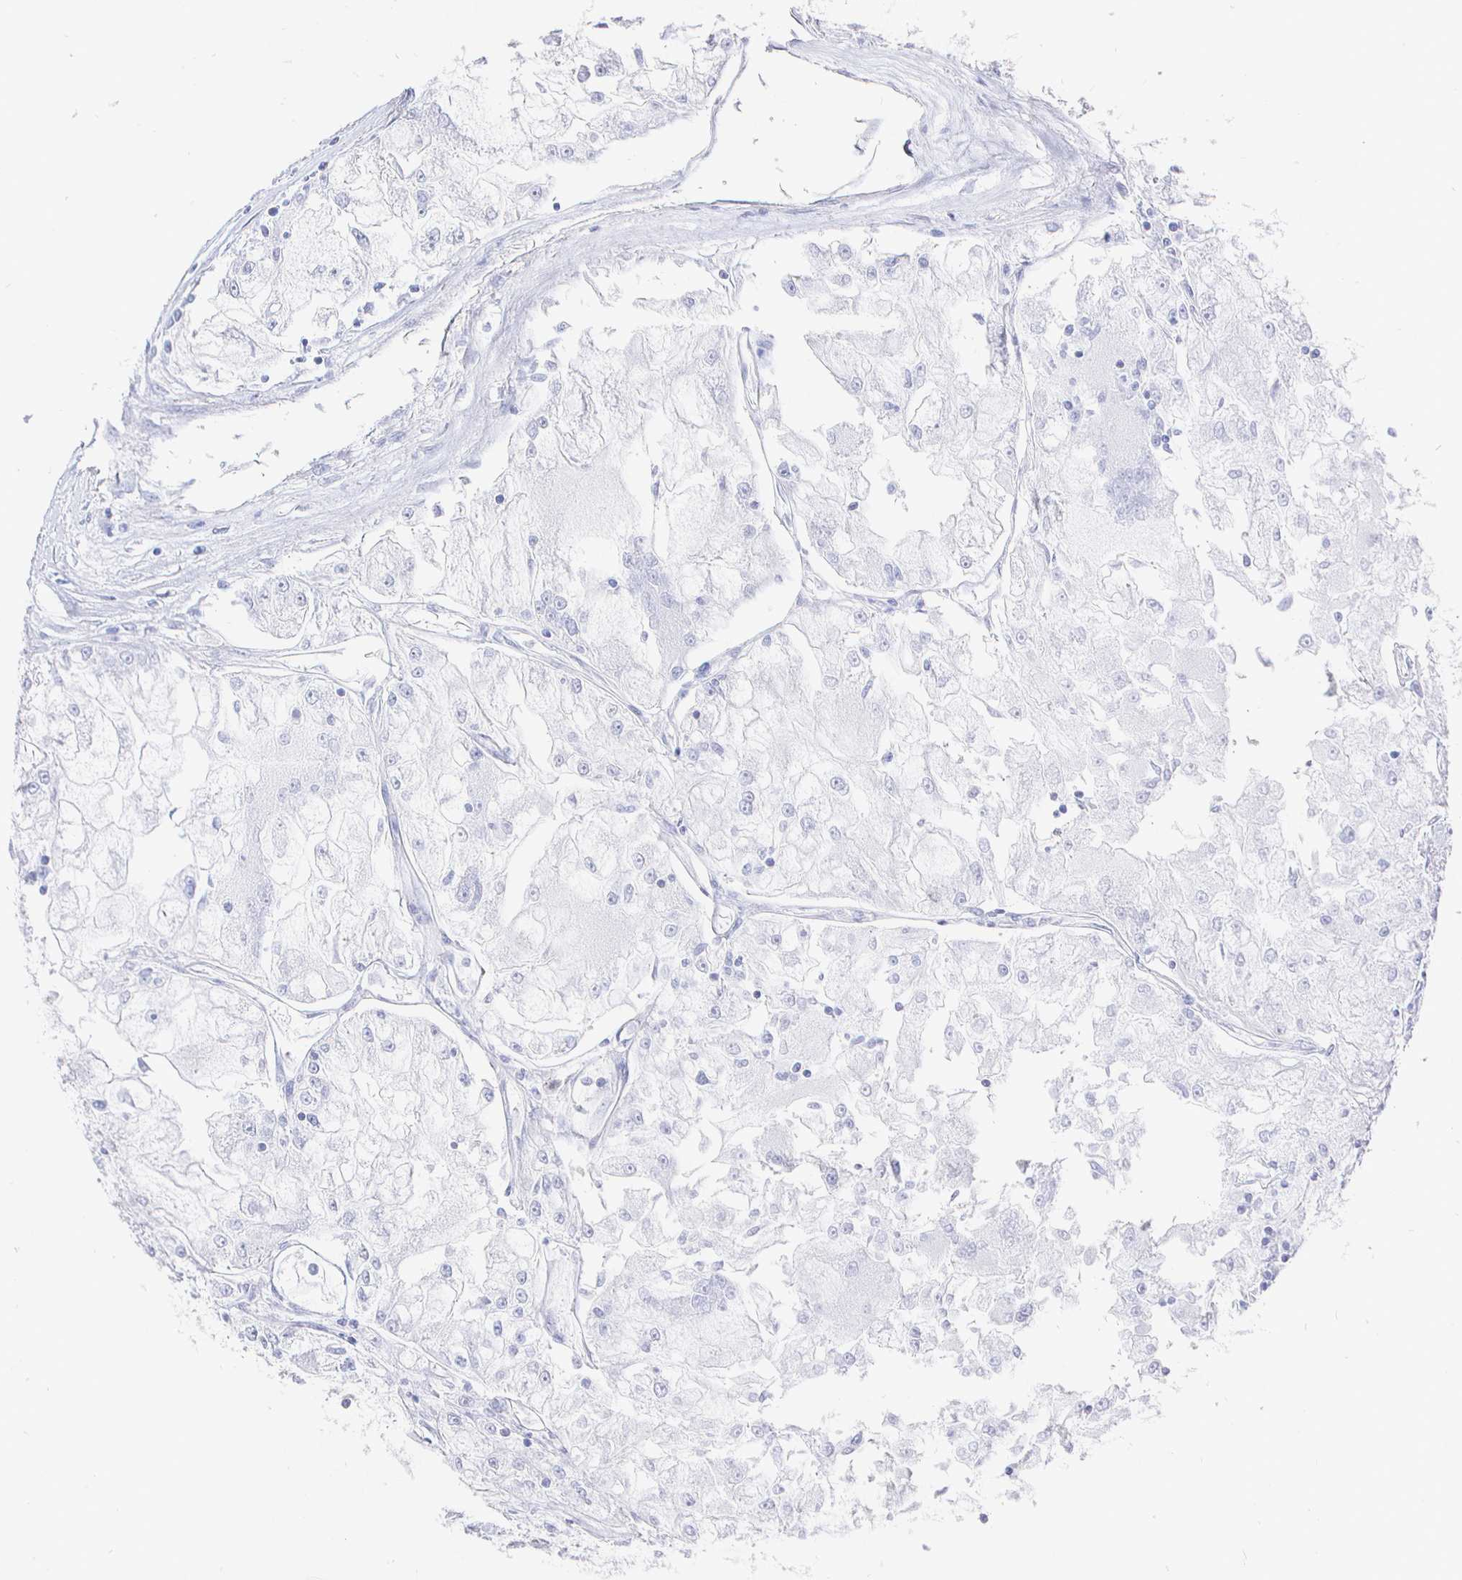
{"staining": {"intensity": "negative", "quantity": "none", "location": "none"}, "tissue": "renal cancer", "cell_type": "Tumor cells", "image_type": "cancer", "snomed": [{"axis": "morphology", "description": "Adenocarcinoma, NOS"}, {"axis": "topography", "description": "Kidney"}], "caption": "A high-resolution histopathology image shows IHC staining of renal cancer (adenocarcinoma), which displays no significant staining in tumor cells.", "gene": "CLCA1", "patient": {"sex": "female", "age": 72}}